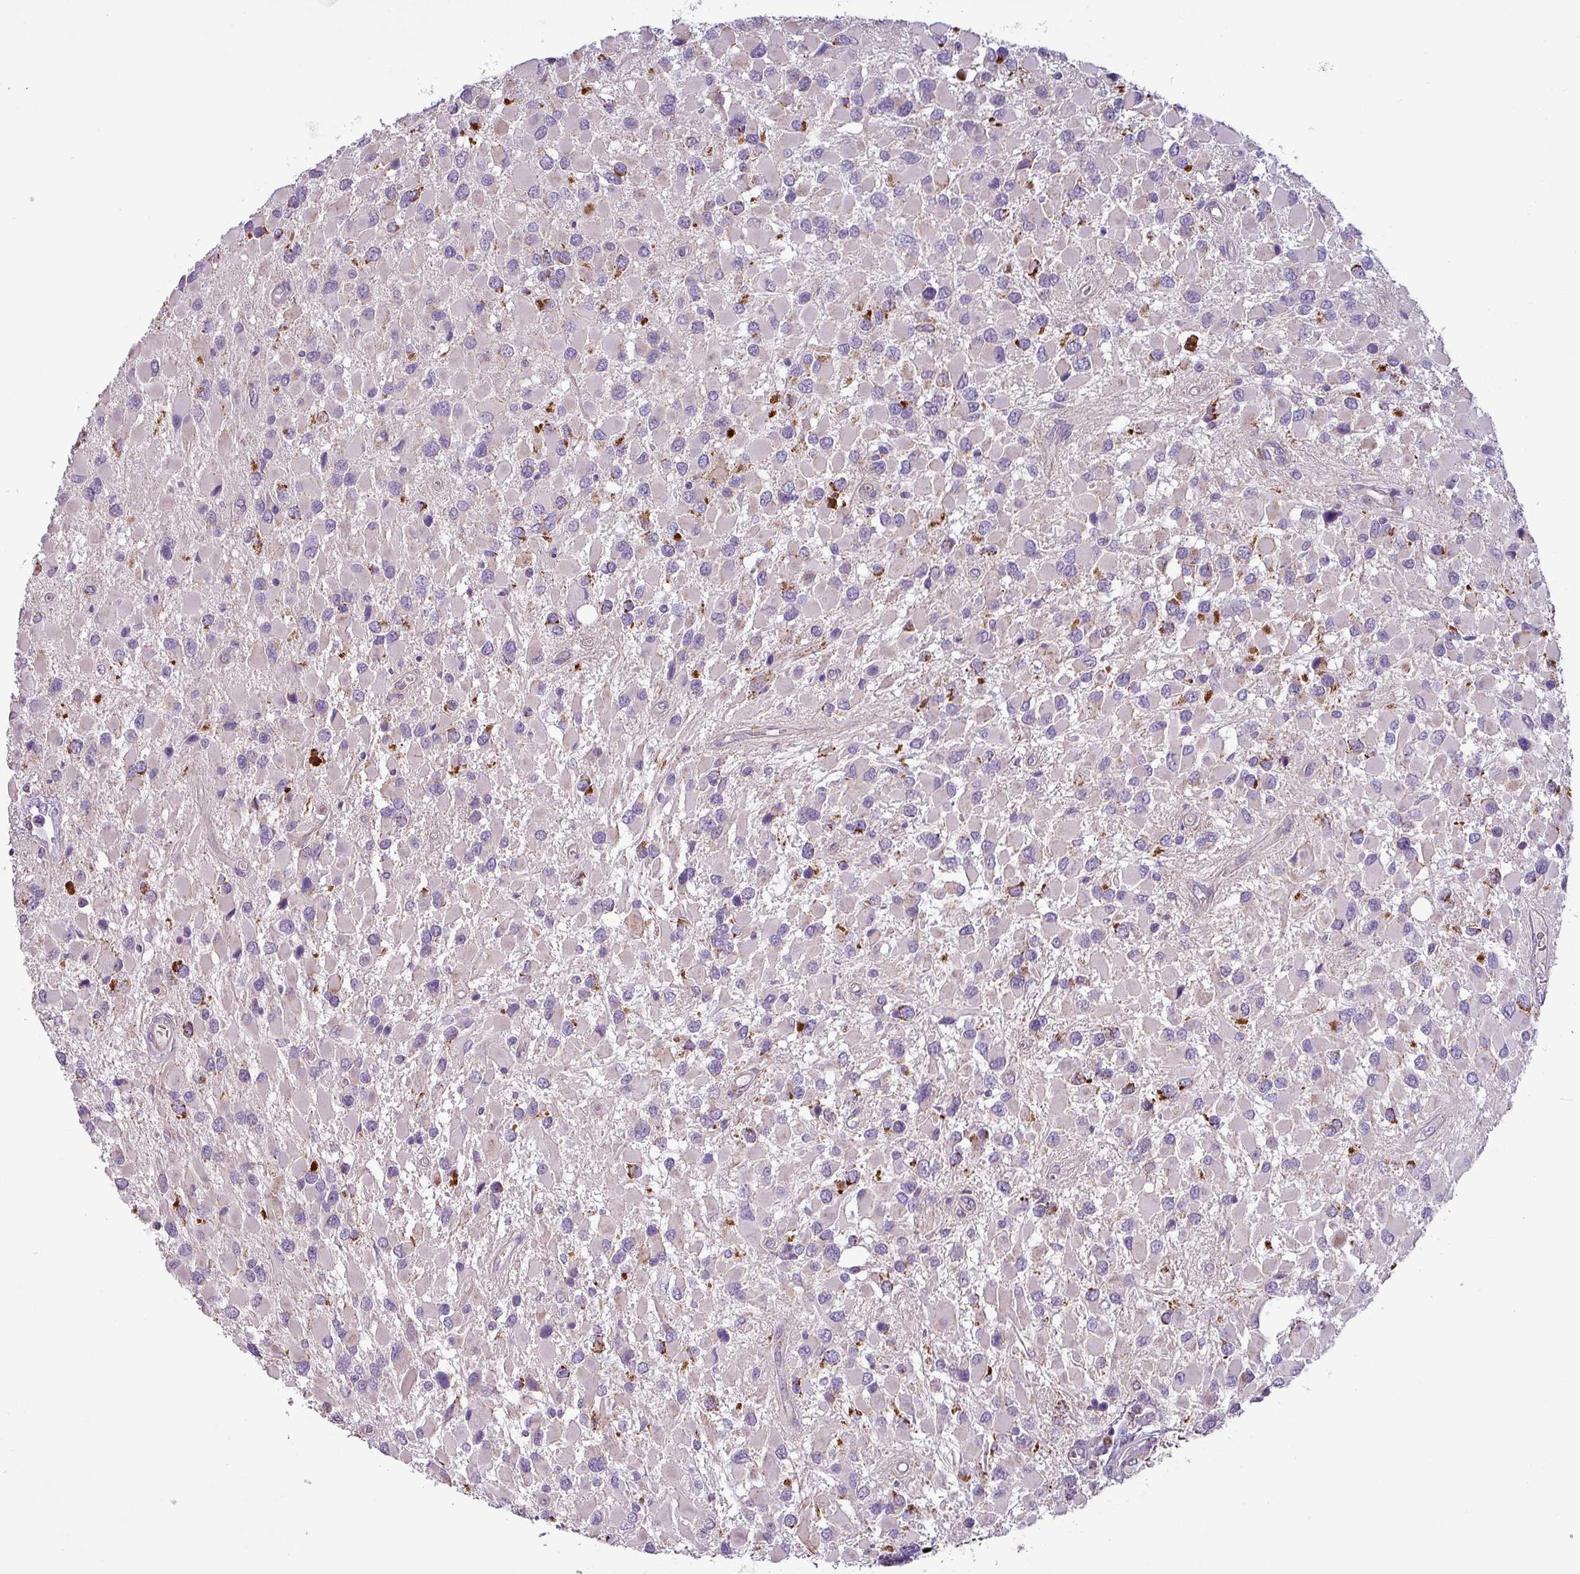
{"staining": {"intensity": "moderate", "quantity": "<25%", "location": "cytoplasmic/membranous"}, "tissue": "glioma", "cell_type": "Tumor cells", "image_type": "cancer", "snomed": [{"axis": "morphology", "description": "Glioma, malignant, High grade"}, {"axis": "topography", "description": "Brain"}], "caption": "Malignant glioma (high-grade) stained with a brown dye exhibits moderate cytoplasmic/membranous positive positivity in approximately <25% of tumor cells.", "gene": "PNMA6A", "patient": {"sex": "male", "age": 53}}